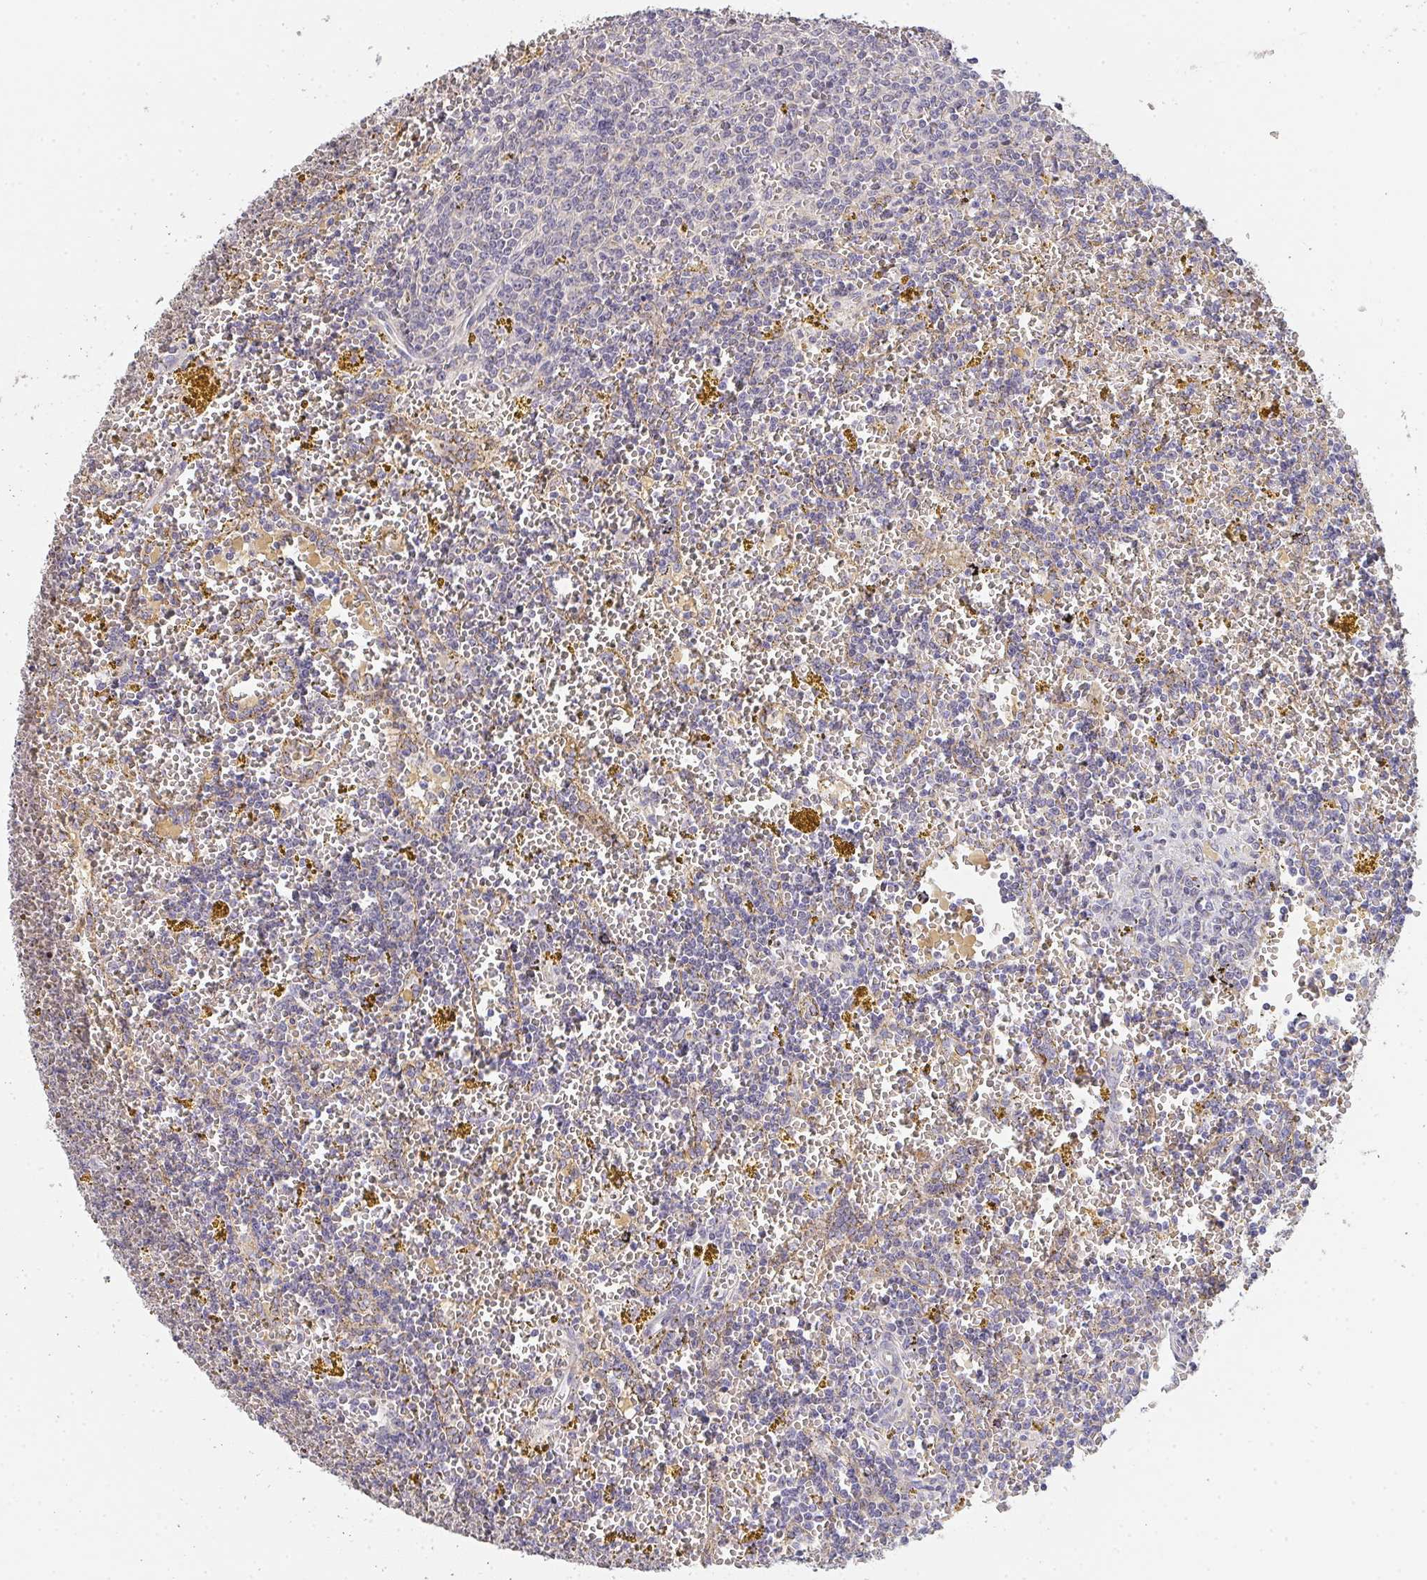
{"staining": {"intensity": "negative", "quantity": "none", "location": "none"}, "tissue": "lymphoma", "cell_type": "Tumor cells", "image_type": "cancer", "snomed": [{"axis": "morphology", "description": "Malignant lymphoma, non-Hodgkin's type, Low grade"}, {"axis": "topography", "description": "Spleen"}, {"axis": "topography", "description": "Lymph node"}], "caption": "Immunohistochemistry histopathology image of neoplastic tissue: lymphoma stained with DAB displays no significant protein positivity in tumor cells.", "gene": "TMEM219", "patient": {"sex": "female", "age": 66}}